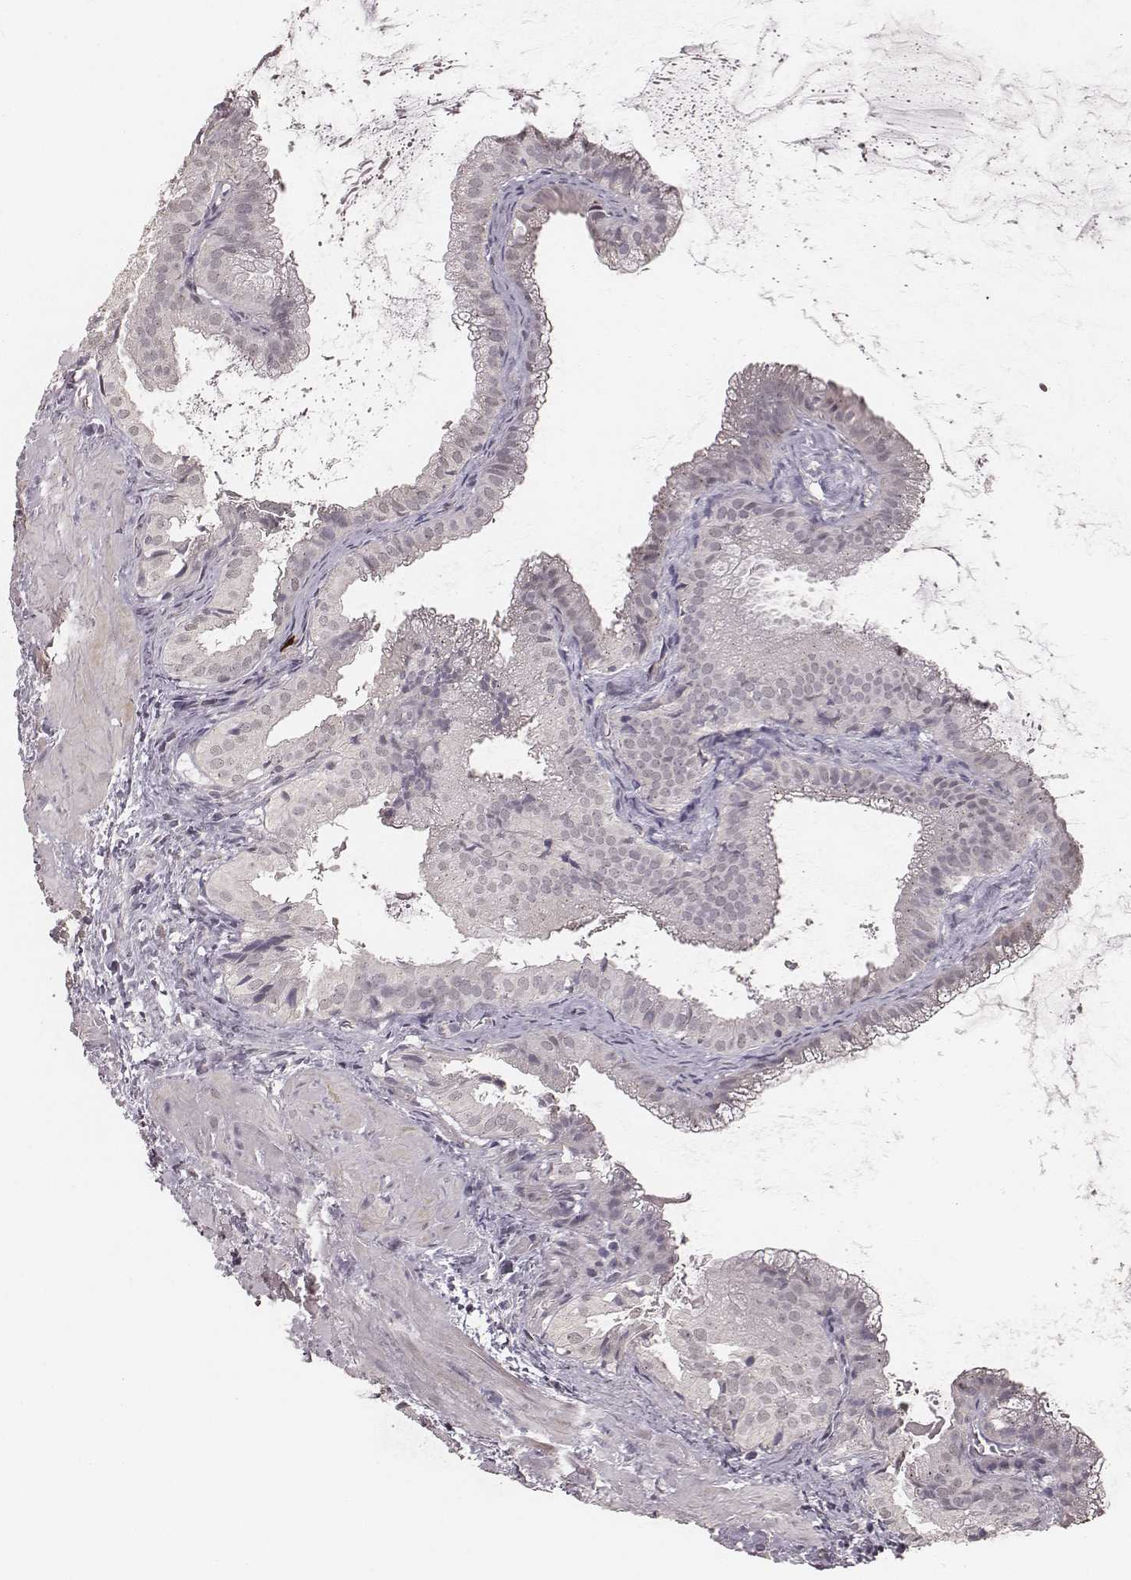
{"staining": {"intensity": "negative", "quantity": "none", "location": "none"}, "tissue": "gallbladder", "cell_type": "Glandular cells", "image_type": "normal", "snomed": [{"axis": "morphology", "description": "Normal tissue, NOS"}, {"axis": "topography", "description": "Gallbladder"}], "caption": "This is an IHC image of unremarkable human gallbladder. There is no positivity in glandular cells.", "gene": "SLC7A4", "patient": {"sex": "male", "age": 70}}